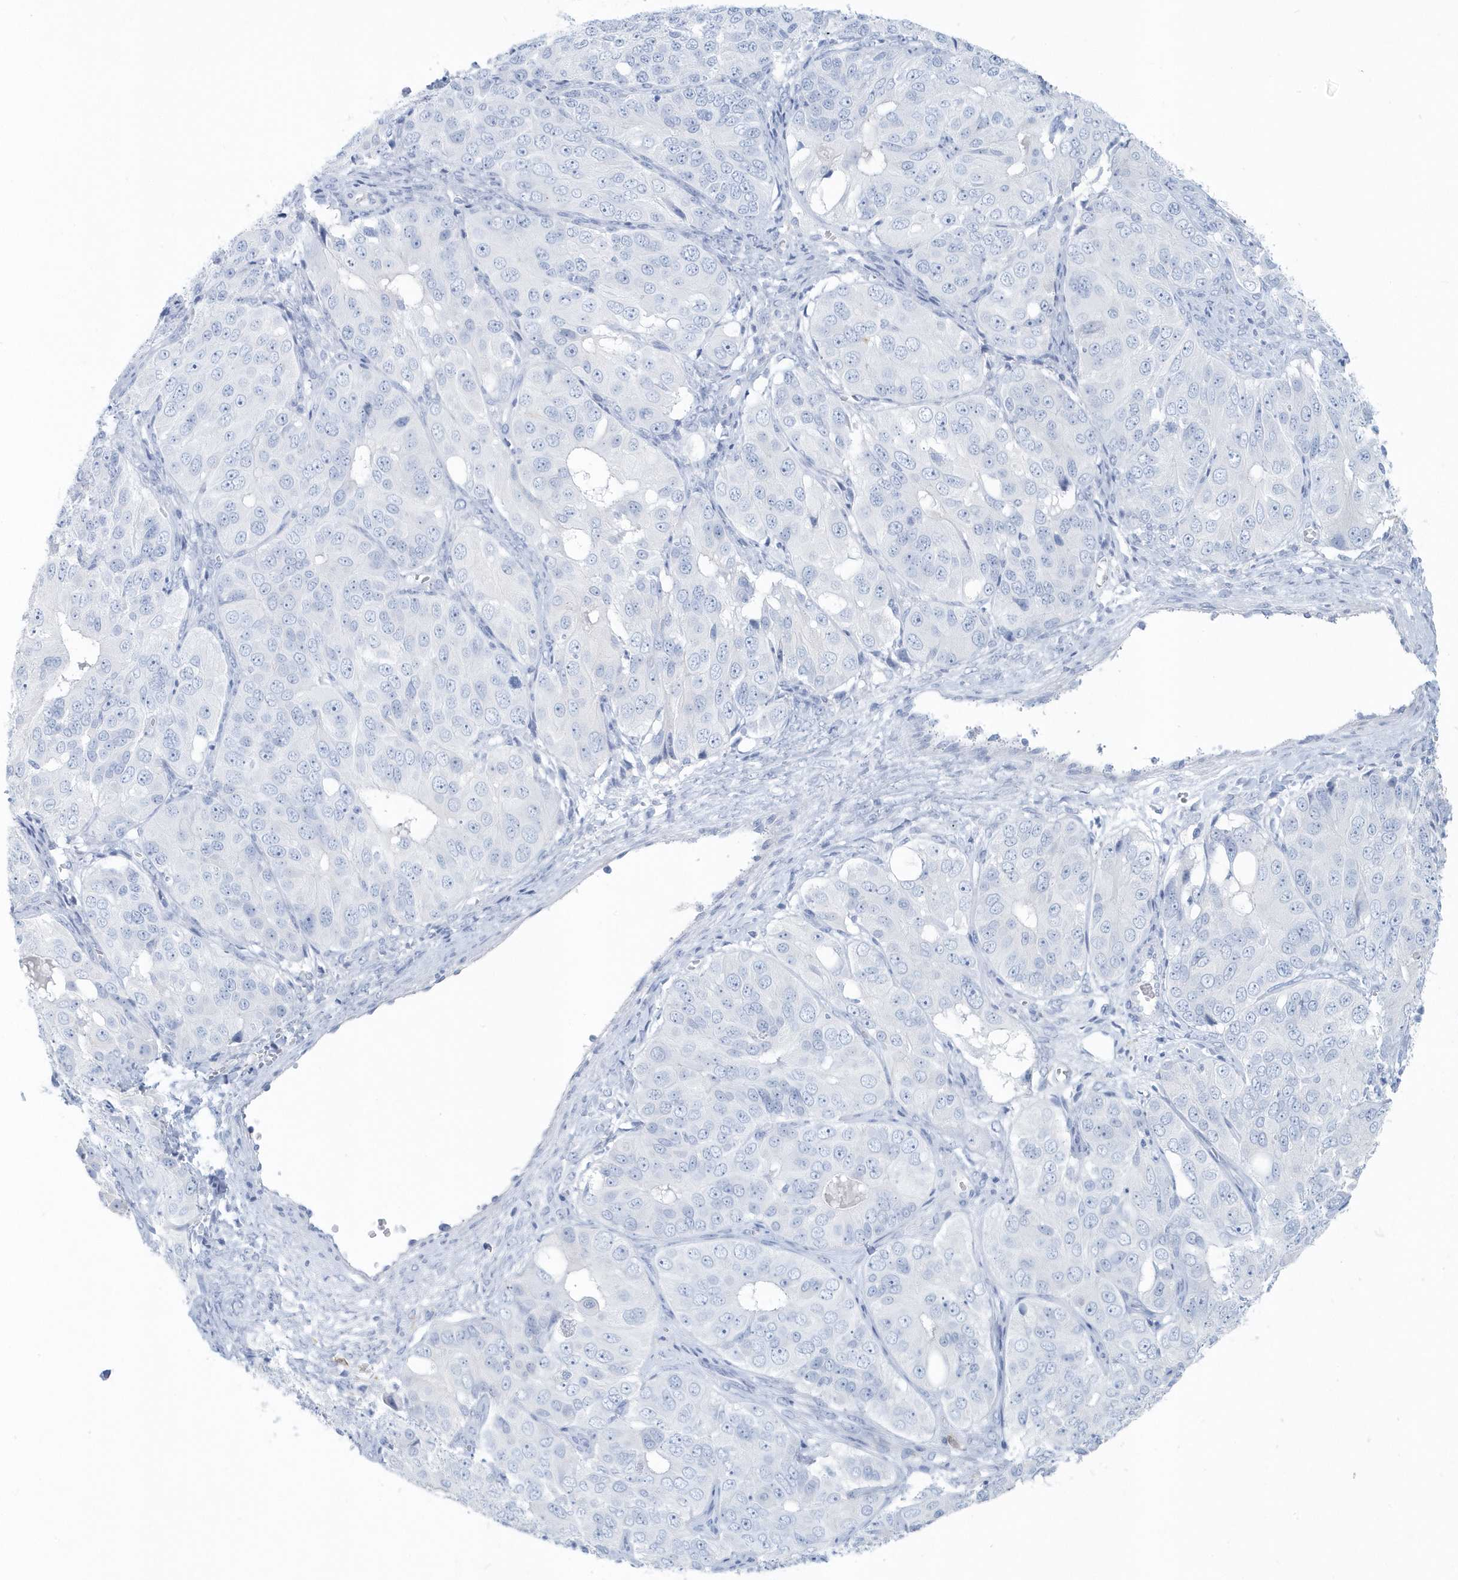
{"staining": {"intensity": "negative", "quantity": "none", "location": "none"}, "tissue": "ovarian cancer", "cell_type": "Tumor cells", "image_type": "cancer", "snomed": [{"axis": "morphology", "description": "Carcinoma, endometroid"}, {"axis": "topography", "description": "Ovary"}], "caption": "This is an IHC photomicrograph of human ovarian cancer (endometroid carcinoma). There is no expression in tumor cells.", "gene": "FAM98A", "patient": {"sex": "female", "age": 51}}